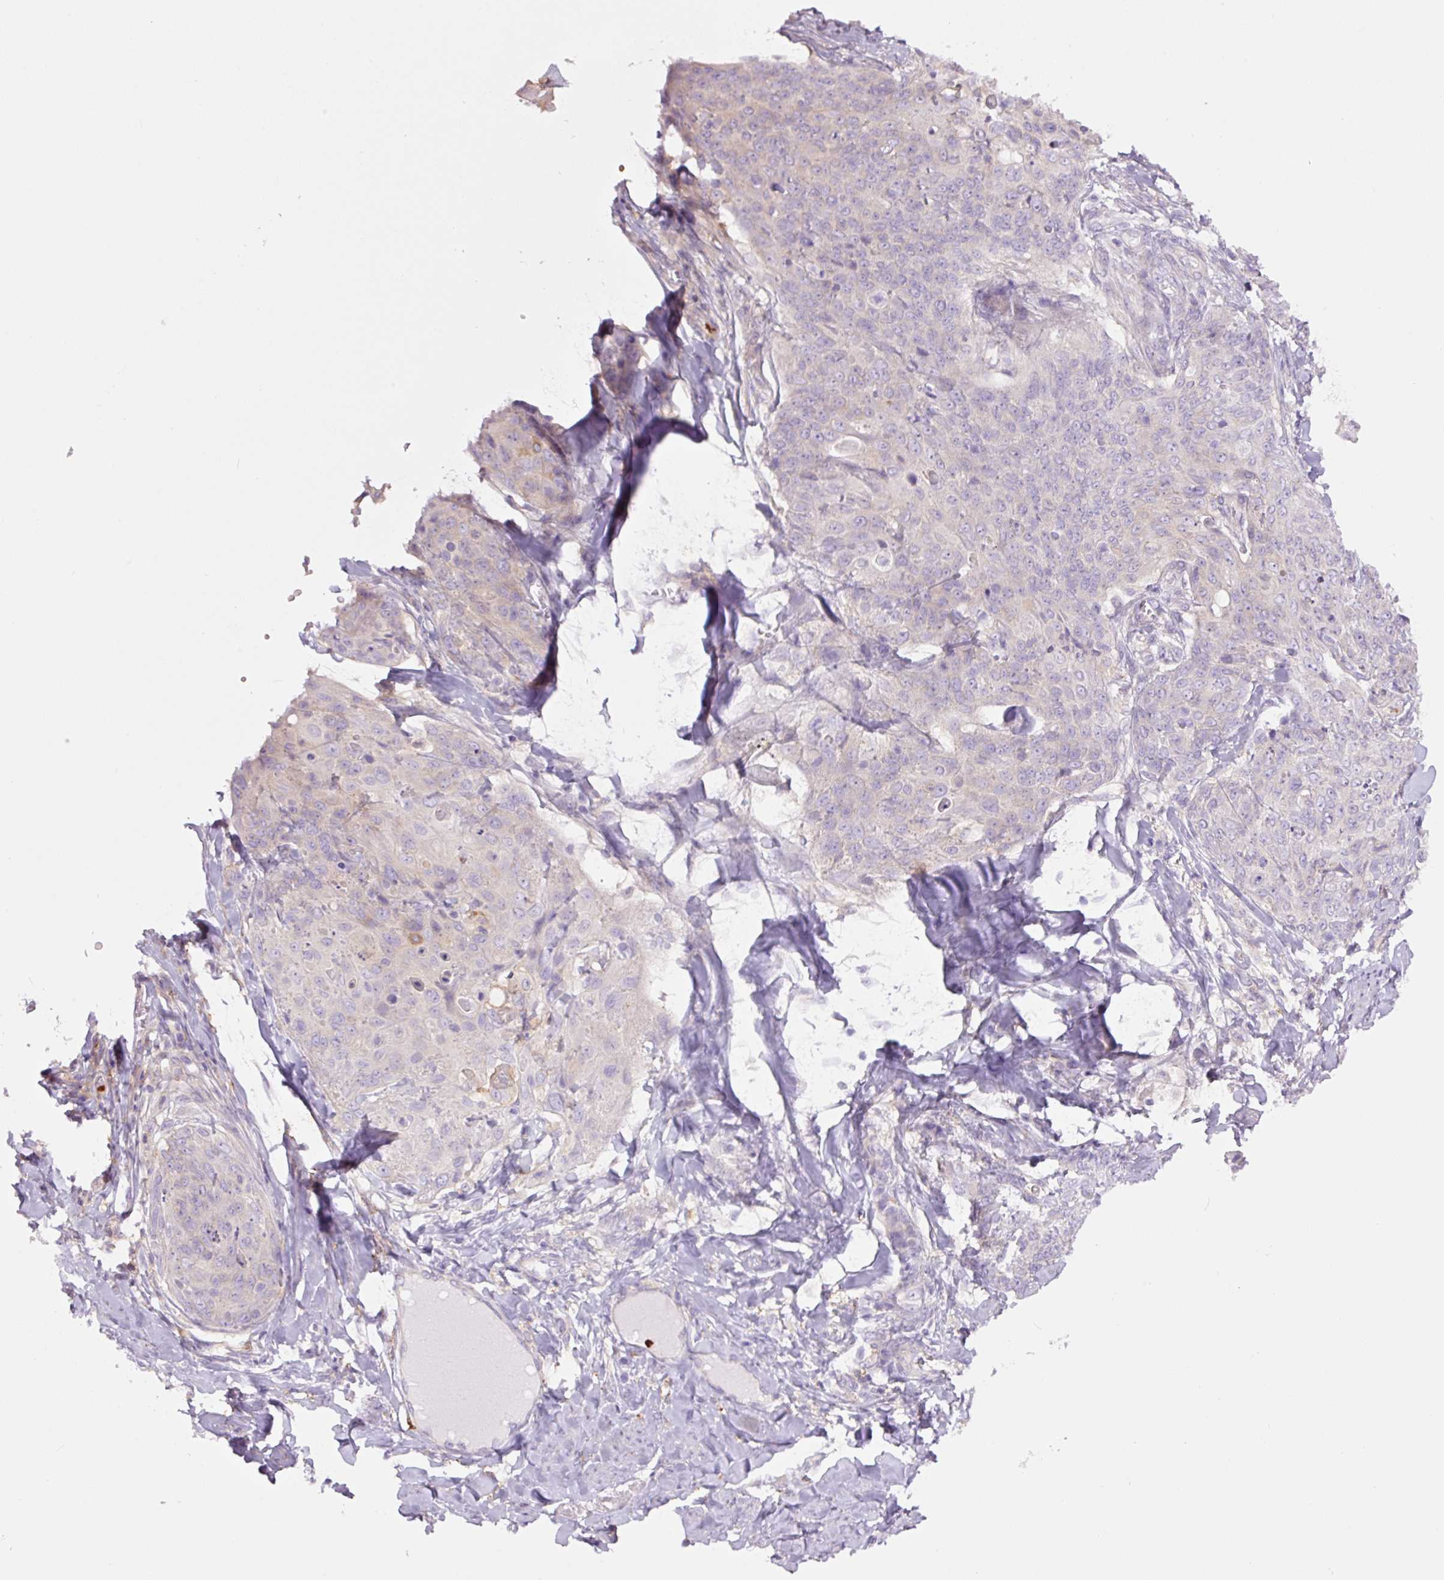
{"staining": {"intensity": "negative", "quantity": "none", "location": "none"}, "tissue": "skin cancer", "cell_type": "Tumor cells", "image_type": "cancer", "snomed": [{"axis": "morphology", "description": "Squamous cell carcinoma, NOS"}, {"axis": "topography", "description": "Skin"}, {"axis": "topography", "description": "Vulva"}], "caption": "DAB (3,3'-diaminobenzidine) immunohistochemical staining of squamous cell carcinoma (skin) demonstrates no significant expression in tumor cells.", "gene": "SH2D6", "patient": {"sex": "female", "age": 85}}